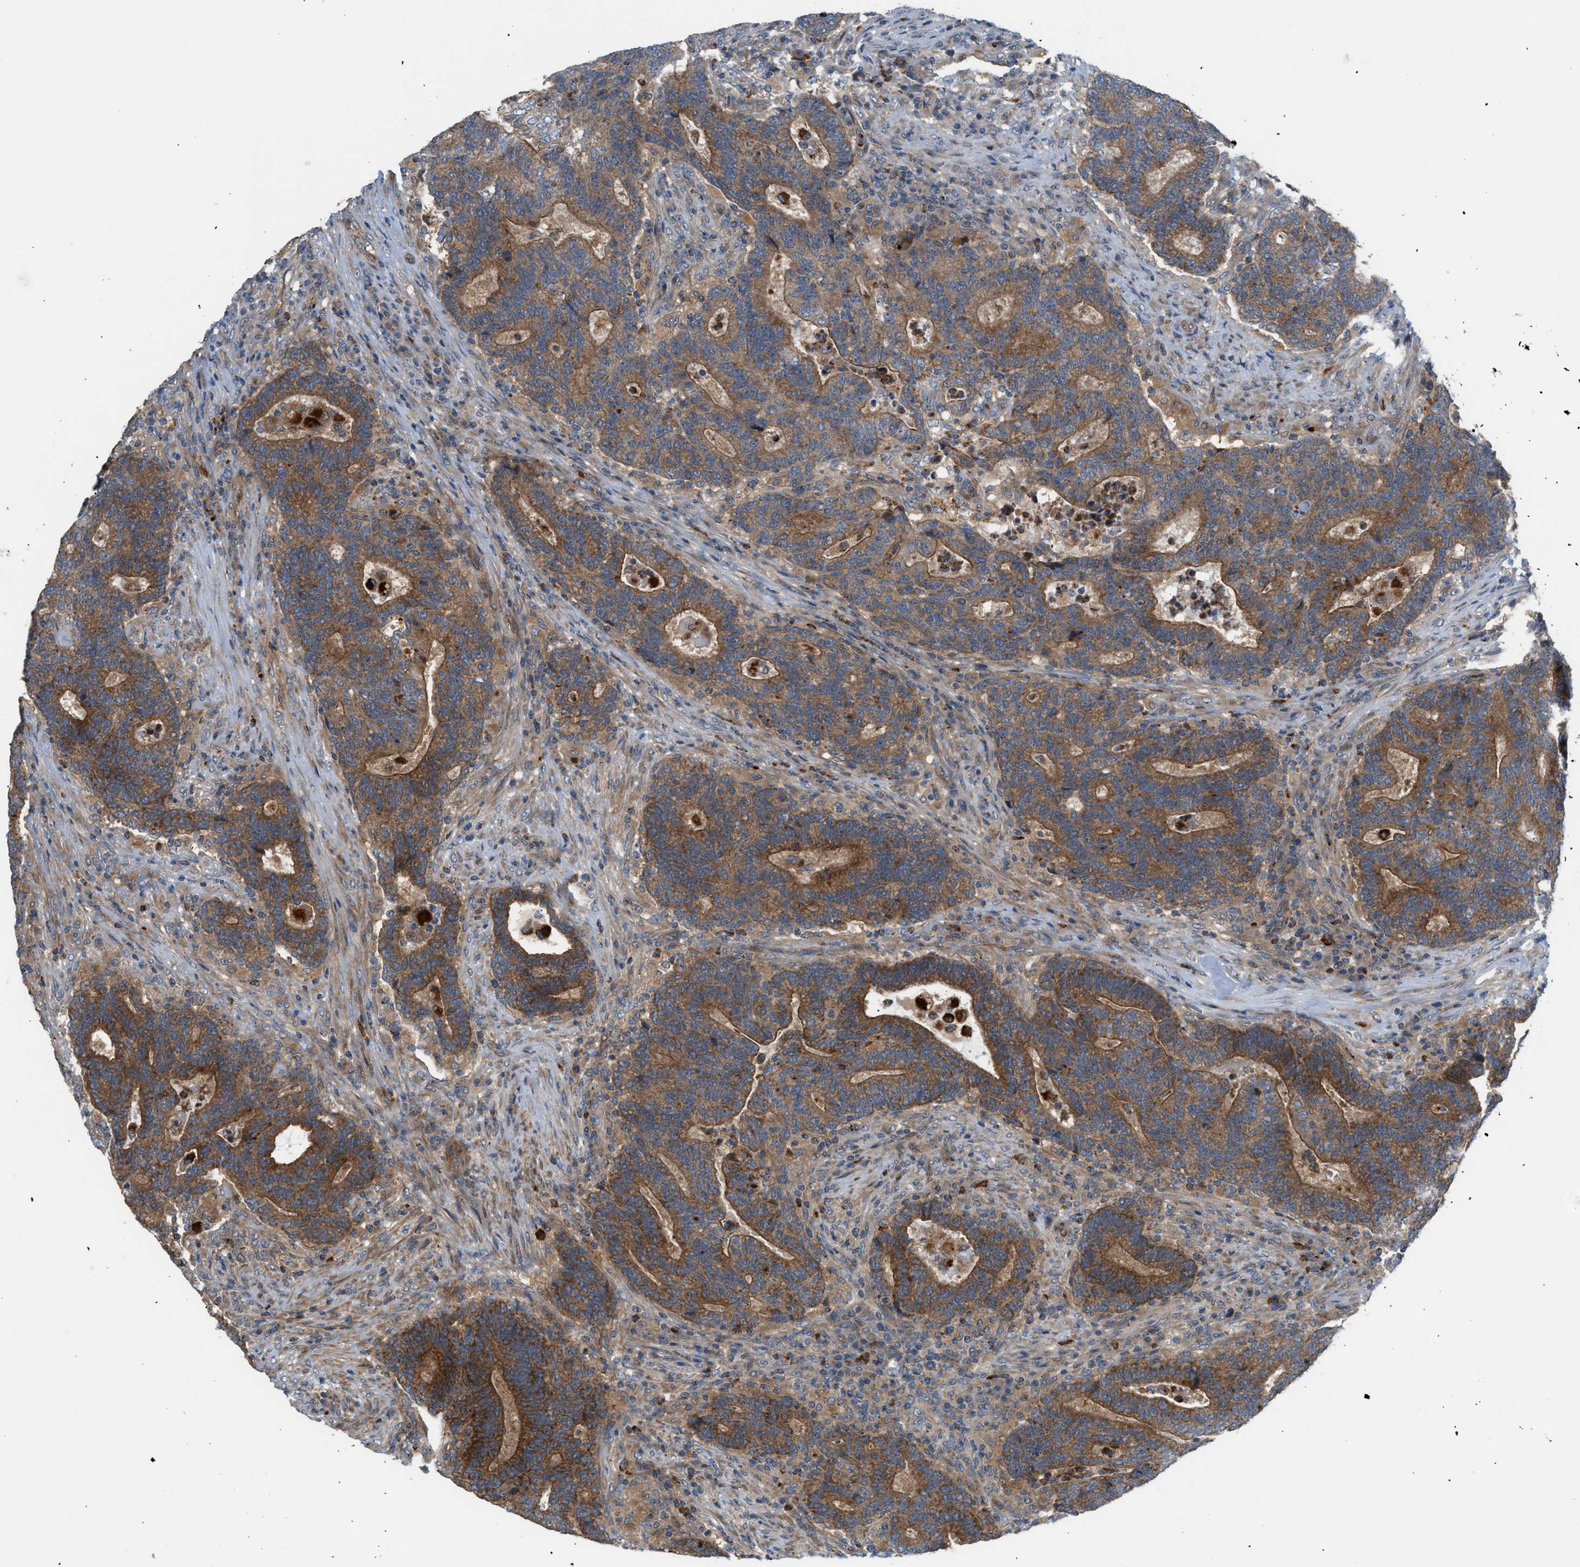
{"staining": {"intensity": "strong", "quantity": "25%-75%", "location": "cytoplasmic/membranous"}, "tissue": "colorectal cancer", "cell_type": "Tumor cells", "image_type": "cancer", "snomed": [{"axis": "morphology", "description": "Adenocarcinoma, NOS"}, {"axis": "topography", "description": "Colon"}], "caption": "The micrograph shows staining of colorectal cancer (adenocarcinoma), revealing strong cytoplasmic/membranous protein staining (brown color) within tumor cells.", "gene": "PDCL", "patient": {"sex": "female", "age": 75}}